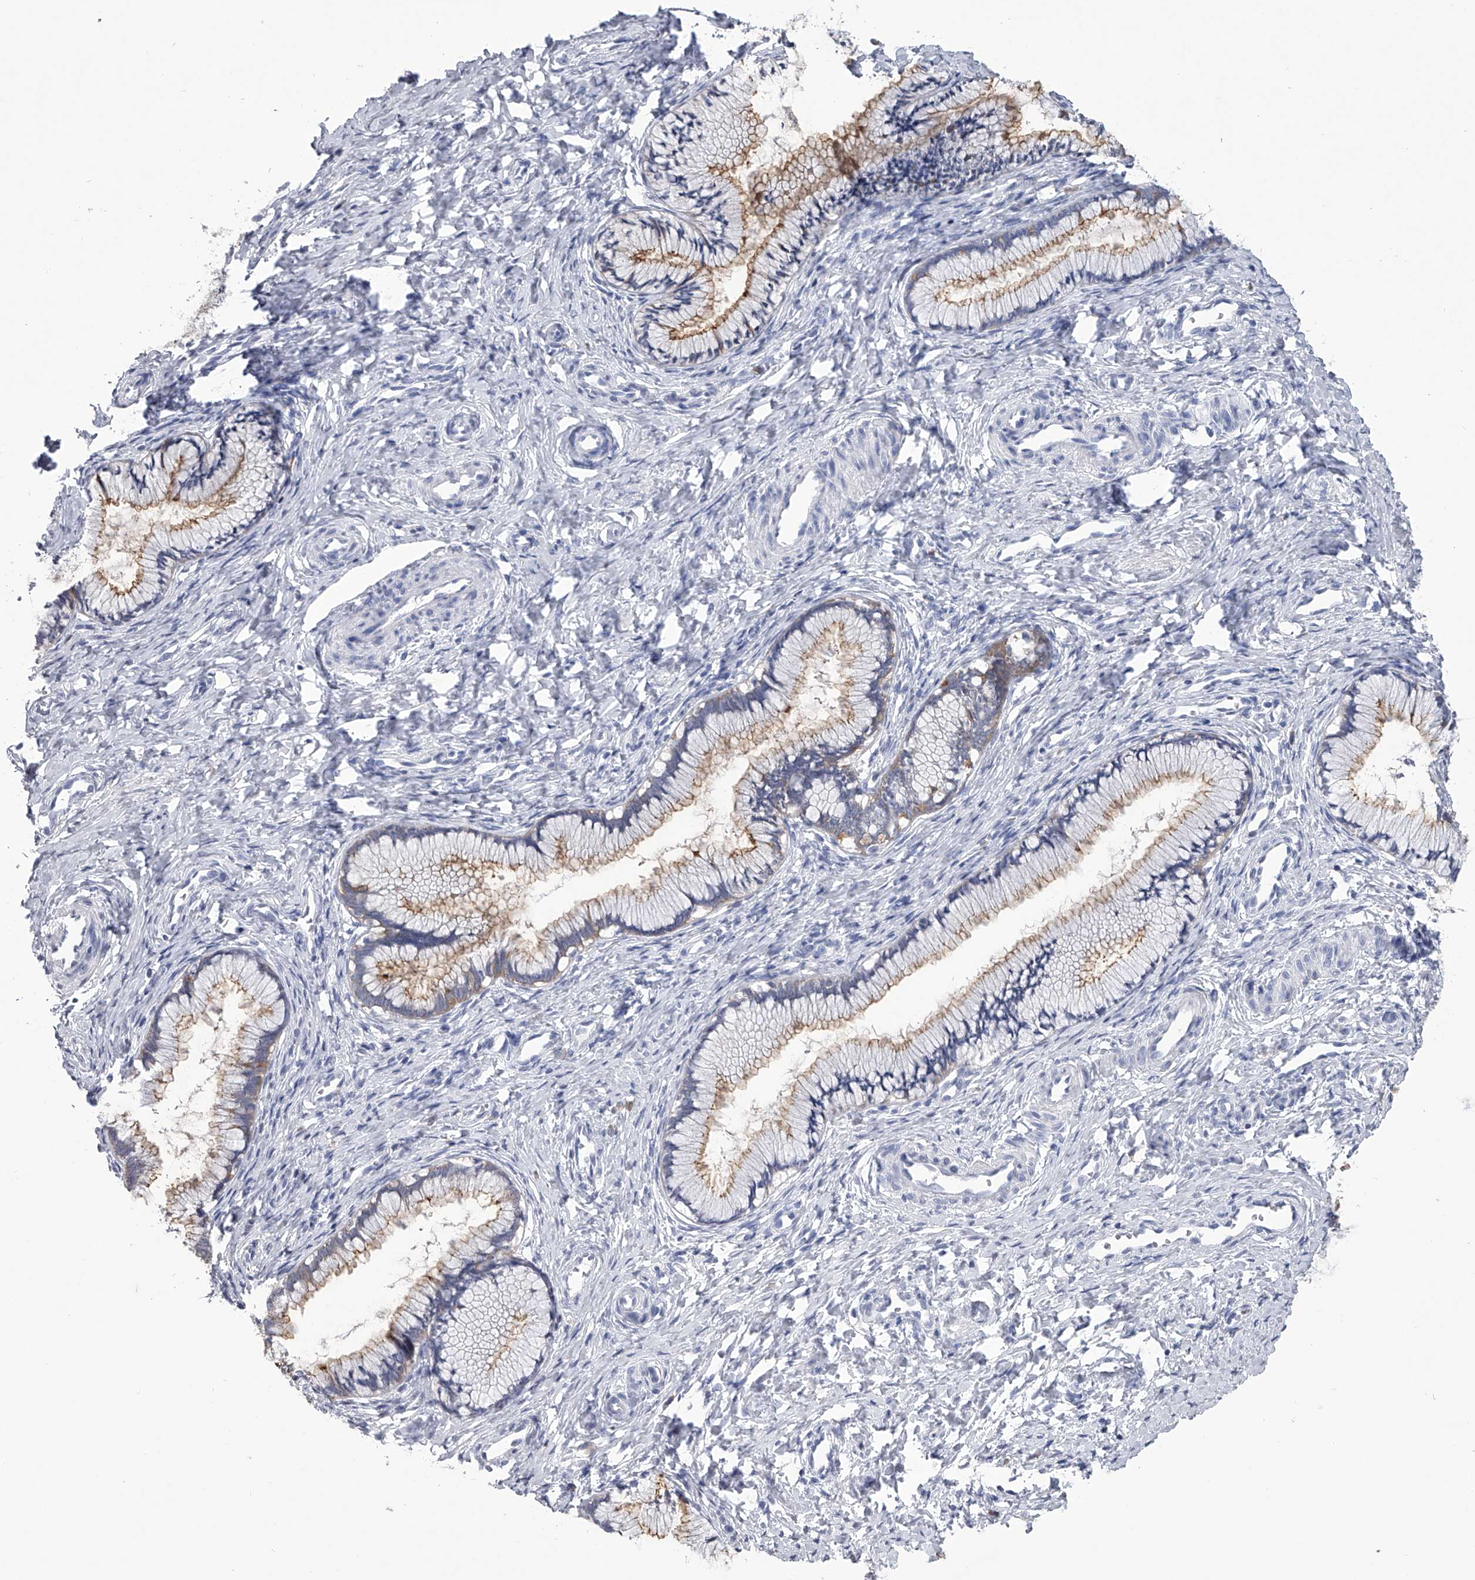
{"staining": {"intensity": "weak", "quantity": "<25%", "location": "cytoplasmic/membranous"}, "tissue": "cervix", "cell_type": "Glandular cells", "image_type": "normal", "snomed": [{"axis": "morphology", "description": "Normal tissue, NOS"}, {"axis": "topography", "description": "Cervix"}], "caption": "A high-resolution micrograph shows IHC staining of unremarkable cervix, which demonstrates no significant staining in glandular cells.", "gene": "TASP1", "patient": {"sex": "female", "age": 27}}